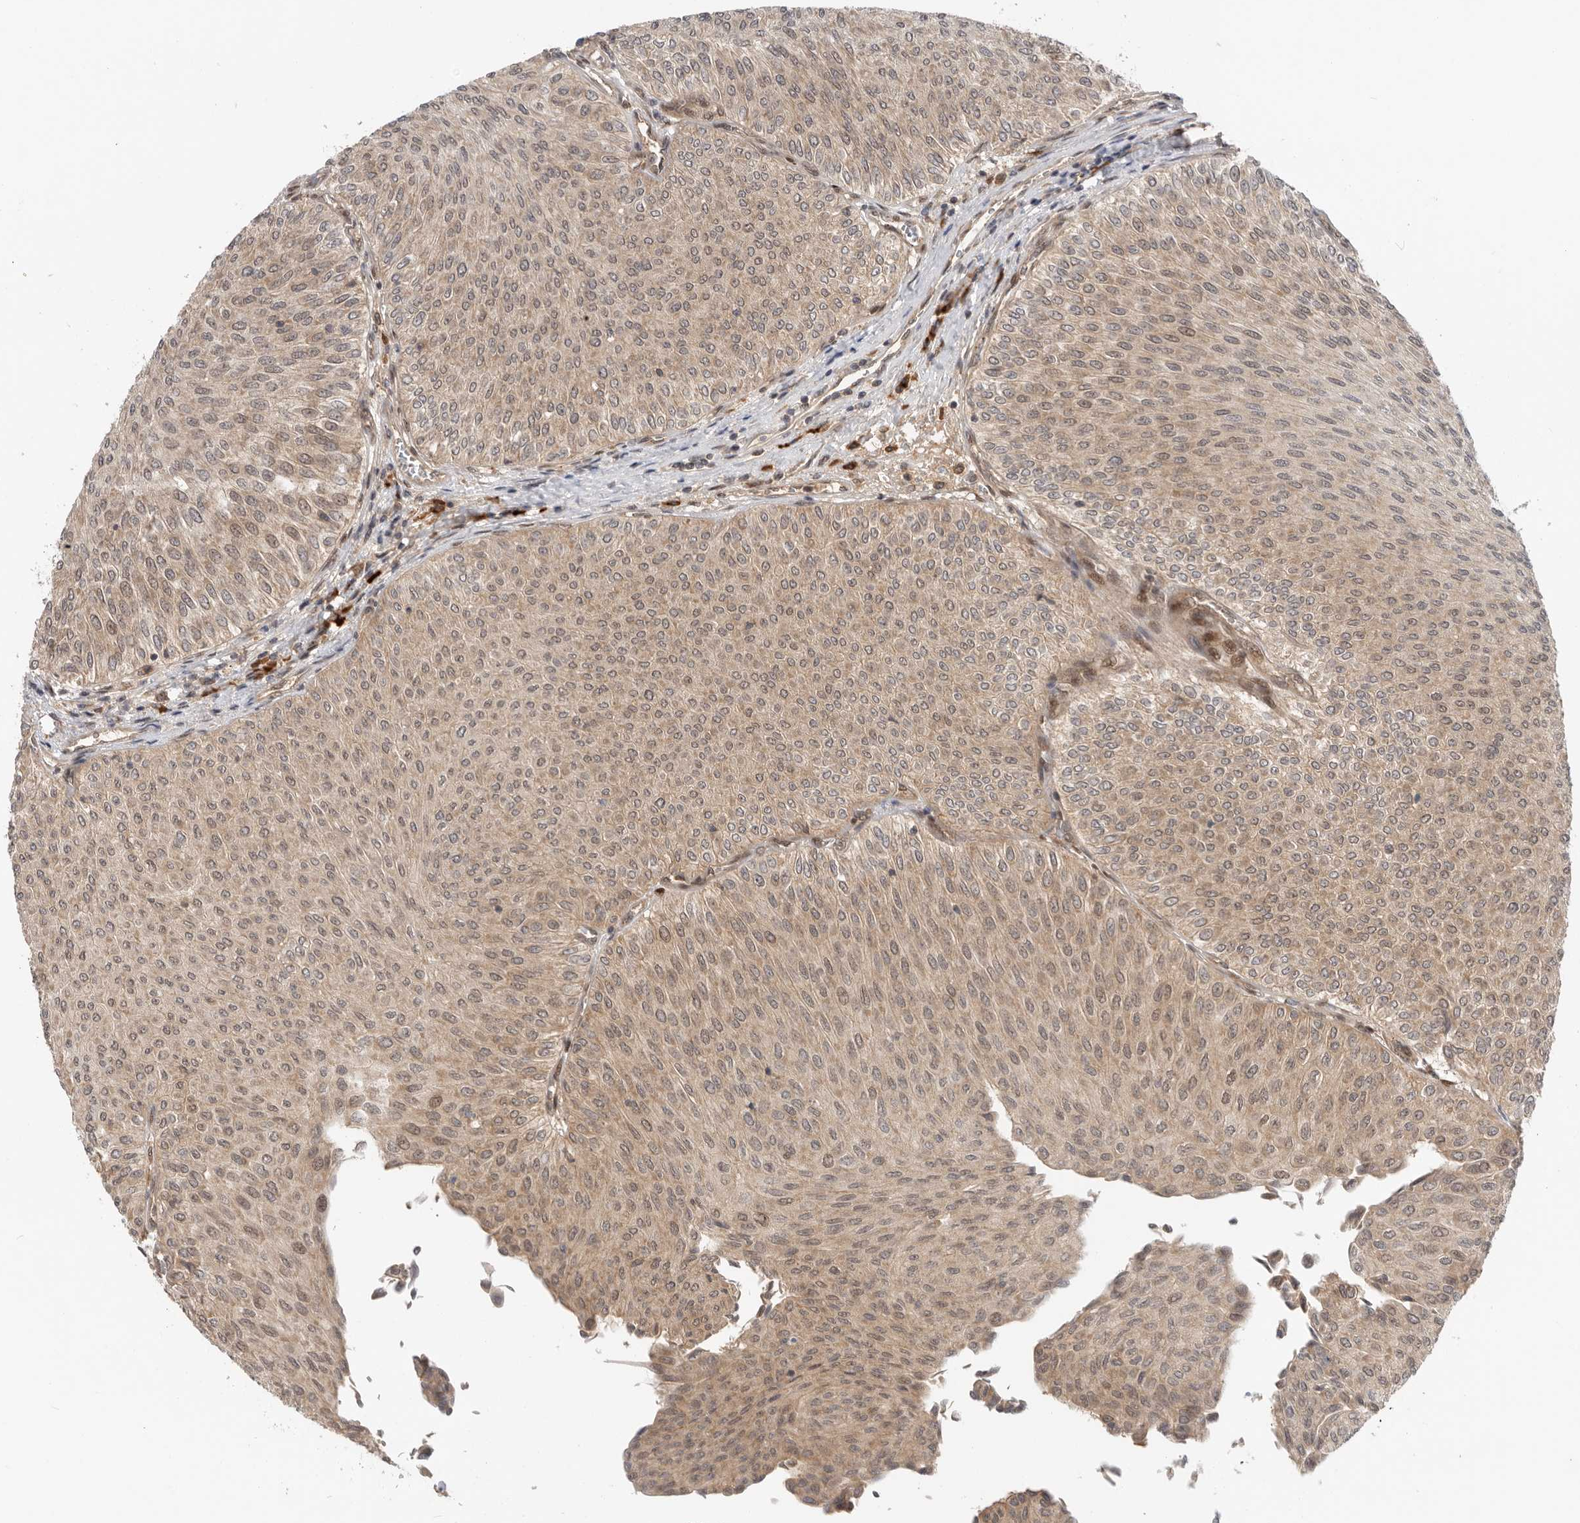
{"staining": {"intensity": "weak", "quantity": ">75%", "location": "cytoplasmic/membranous,nuclear"}, "tissue": "urothelial cancer", "cell_type": "Tumor cells", "image_type": "cancer", "snomed": [{"axis": "morphology", "description": "Urothelial carcinoma, Low grade"}, {"axis": "topography", "description": "Urinary bladder"}], "caption": "Low-grade urothelial carcinoma stained with immunohistochemistry demonstrates weak cytoplasmic/membranous and nuclear staining in about >75% of tumor cells.", "gene": "DCAF8", "patient": {"sex": "male", "age": 78}}